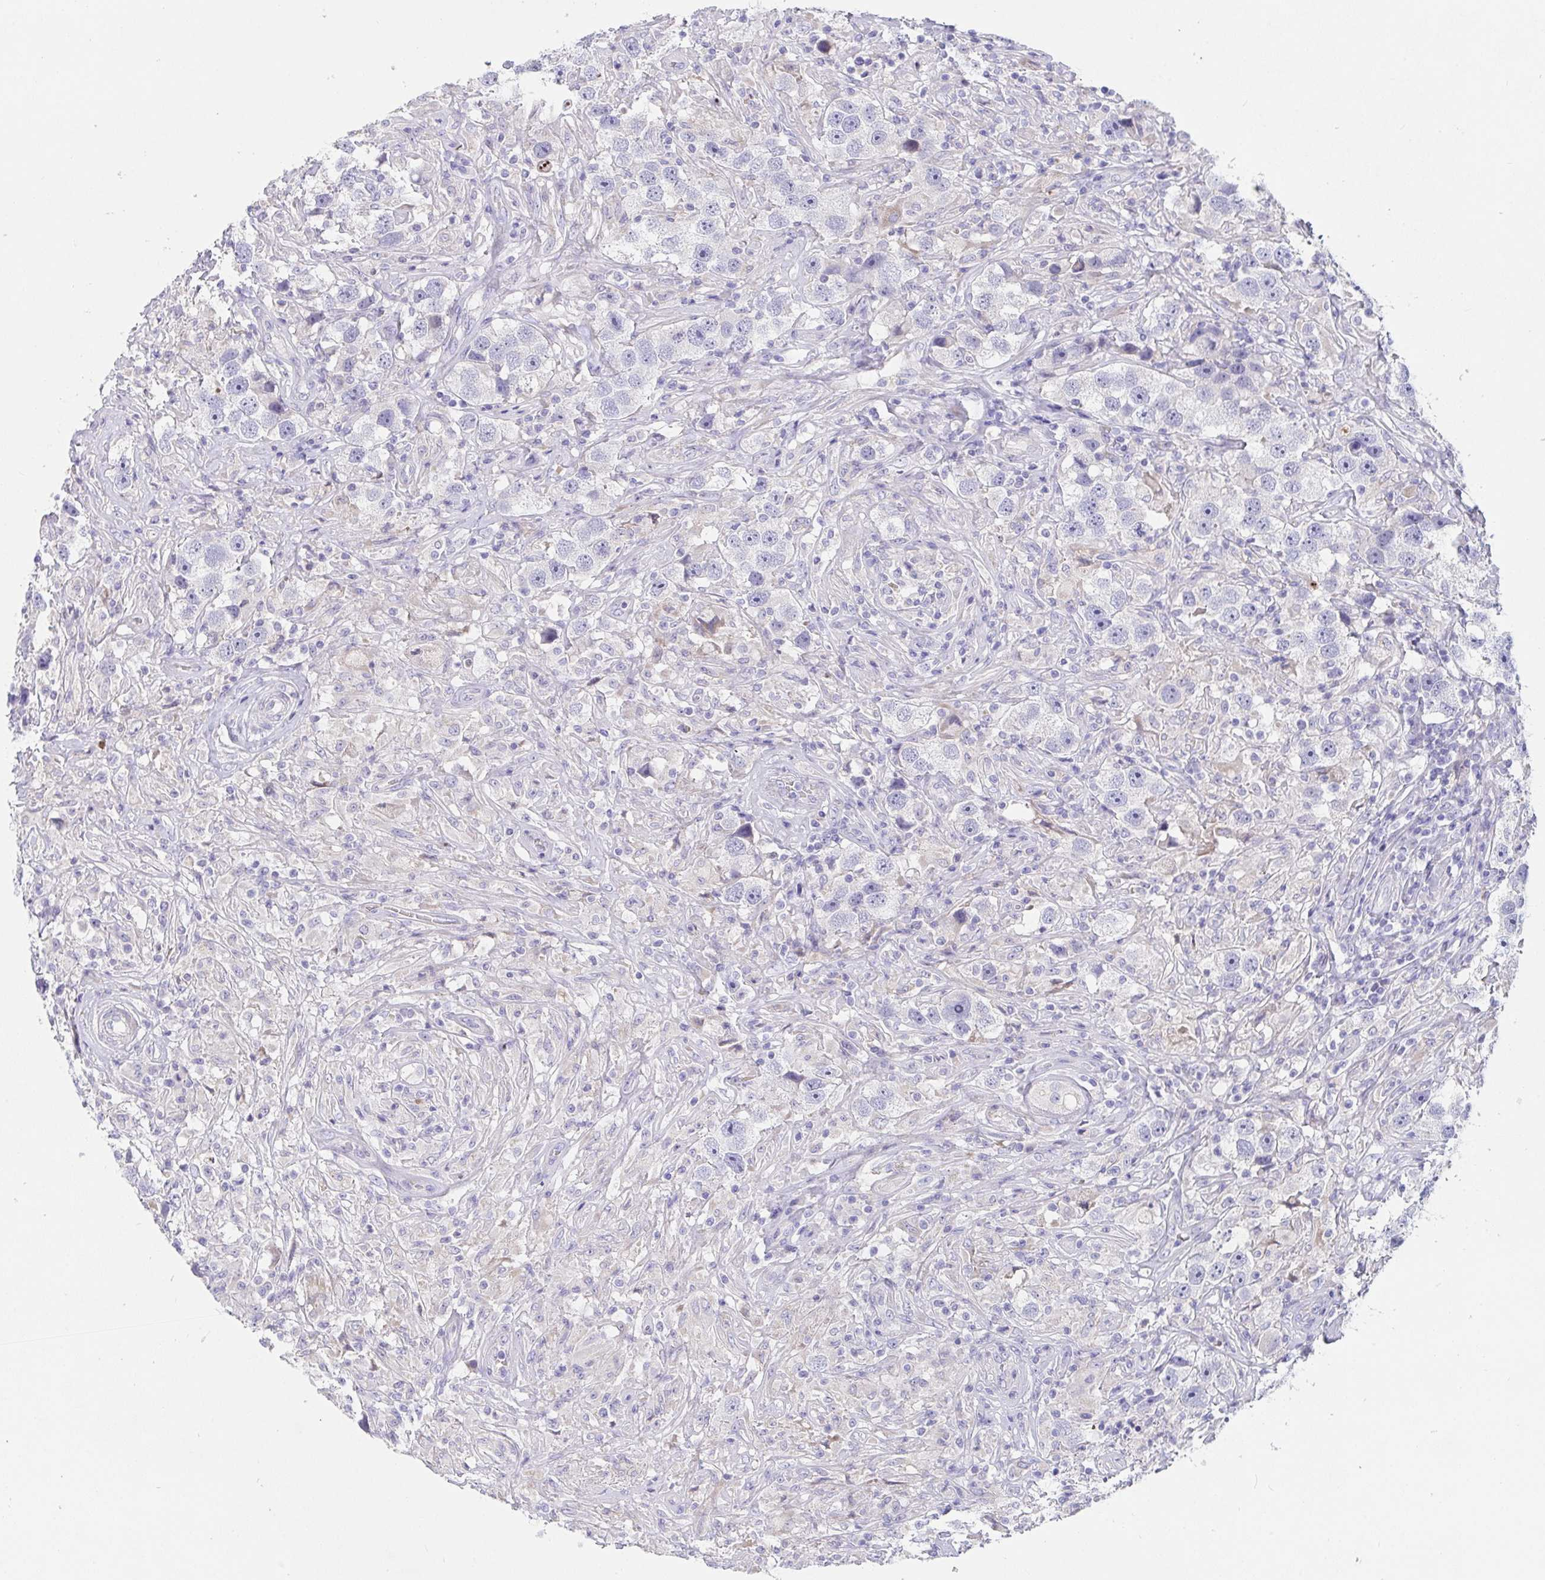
{"staining": {"intensity": "negative", "quantity": "none", "location": "none"}, "tissue": "testis cancer", "cell_type": "Tumor cells", "image_type": "cancer", "snomed": [{"axis": "morphology", "description": "Seminoma, NOS"}, {"axis": "topography", "description": "Testis"}], "caption": "The histopathology image demonstrates no significant staining in tumor cells of testis cancer (seminoma).", "gene": "ZNF561", "patient": {"sex": "male", "age": 49}}